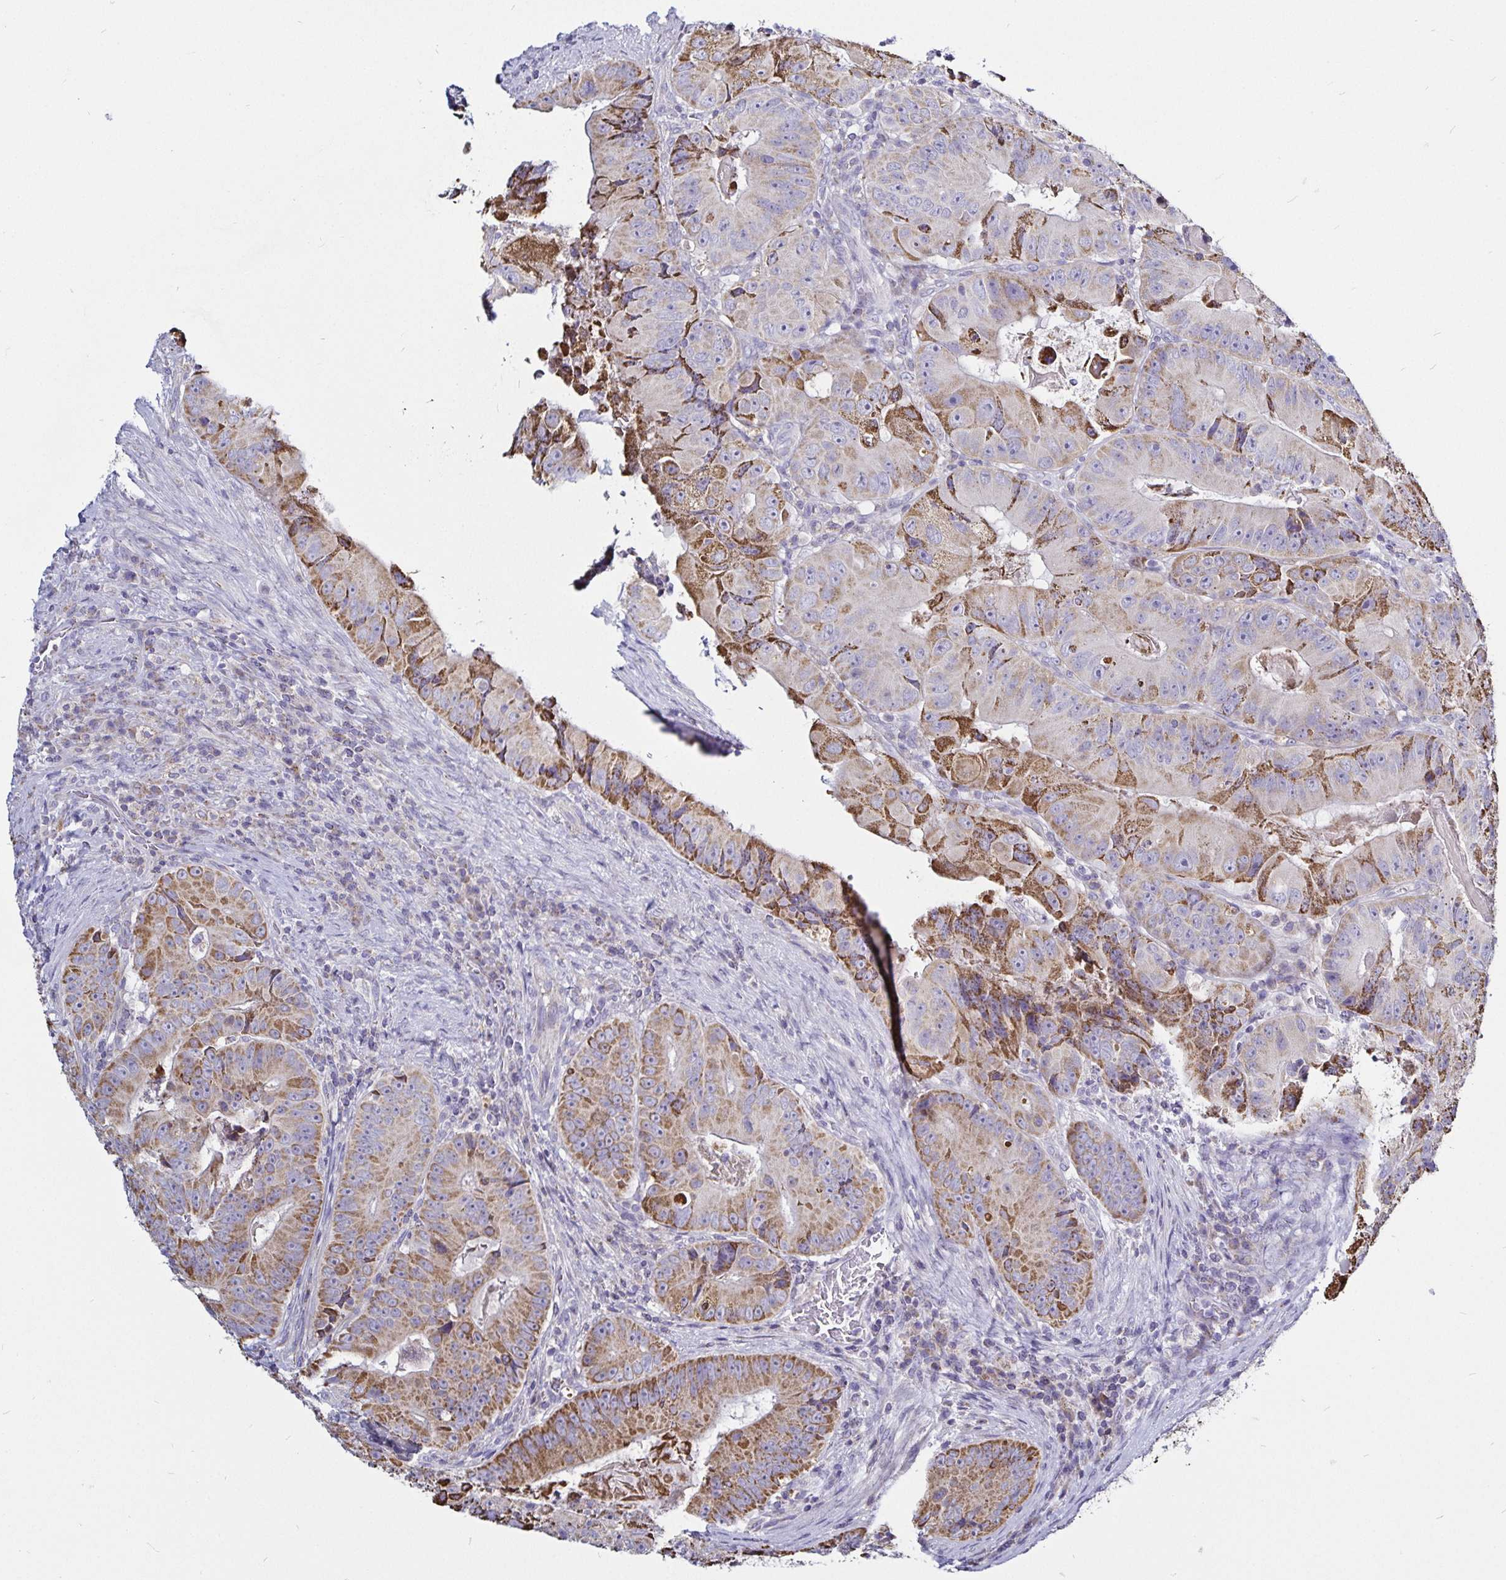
{"staining": {"intensity": "moderate", "quantity": "25%-75%", "location": "cytoplasmic/membranous"}, "tissue": "colorectal cancer", "cell_type": "Tumor cells", "image_type": "cancer", "snomed": [{"axis": "morphology", "description": "Adenocarcinoma, NOS"}, {"axis": "topography", "description": "Colon"}], "caption": "Brown immunohistochemical staining in colorectal adenocarcinoma reveals moderate cytoplasmic/membranous positivity in about 25%-75% of tumor cells.", "gene": "PGAM2", "patient": {"sex": "female", "age": 86}}